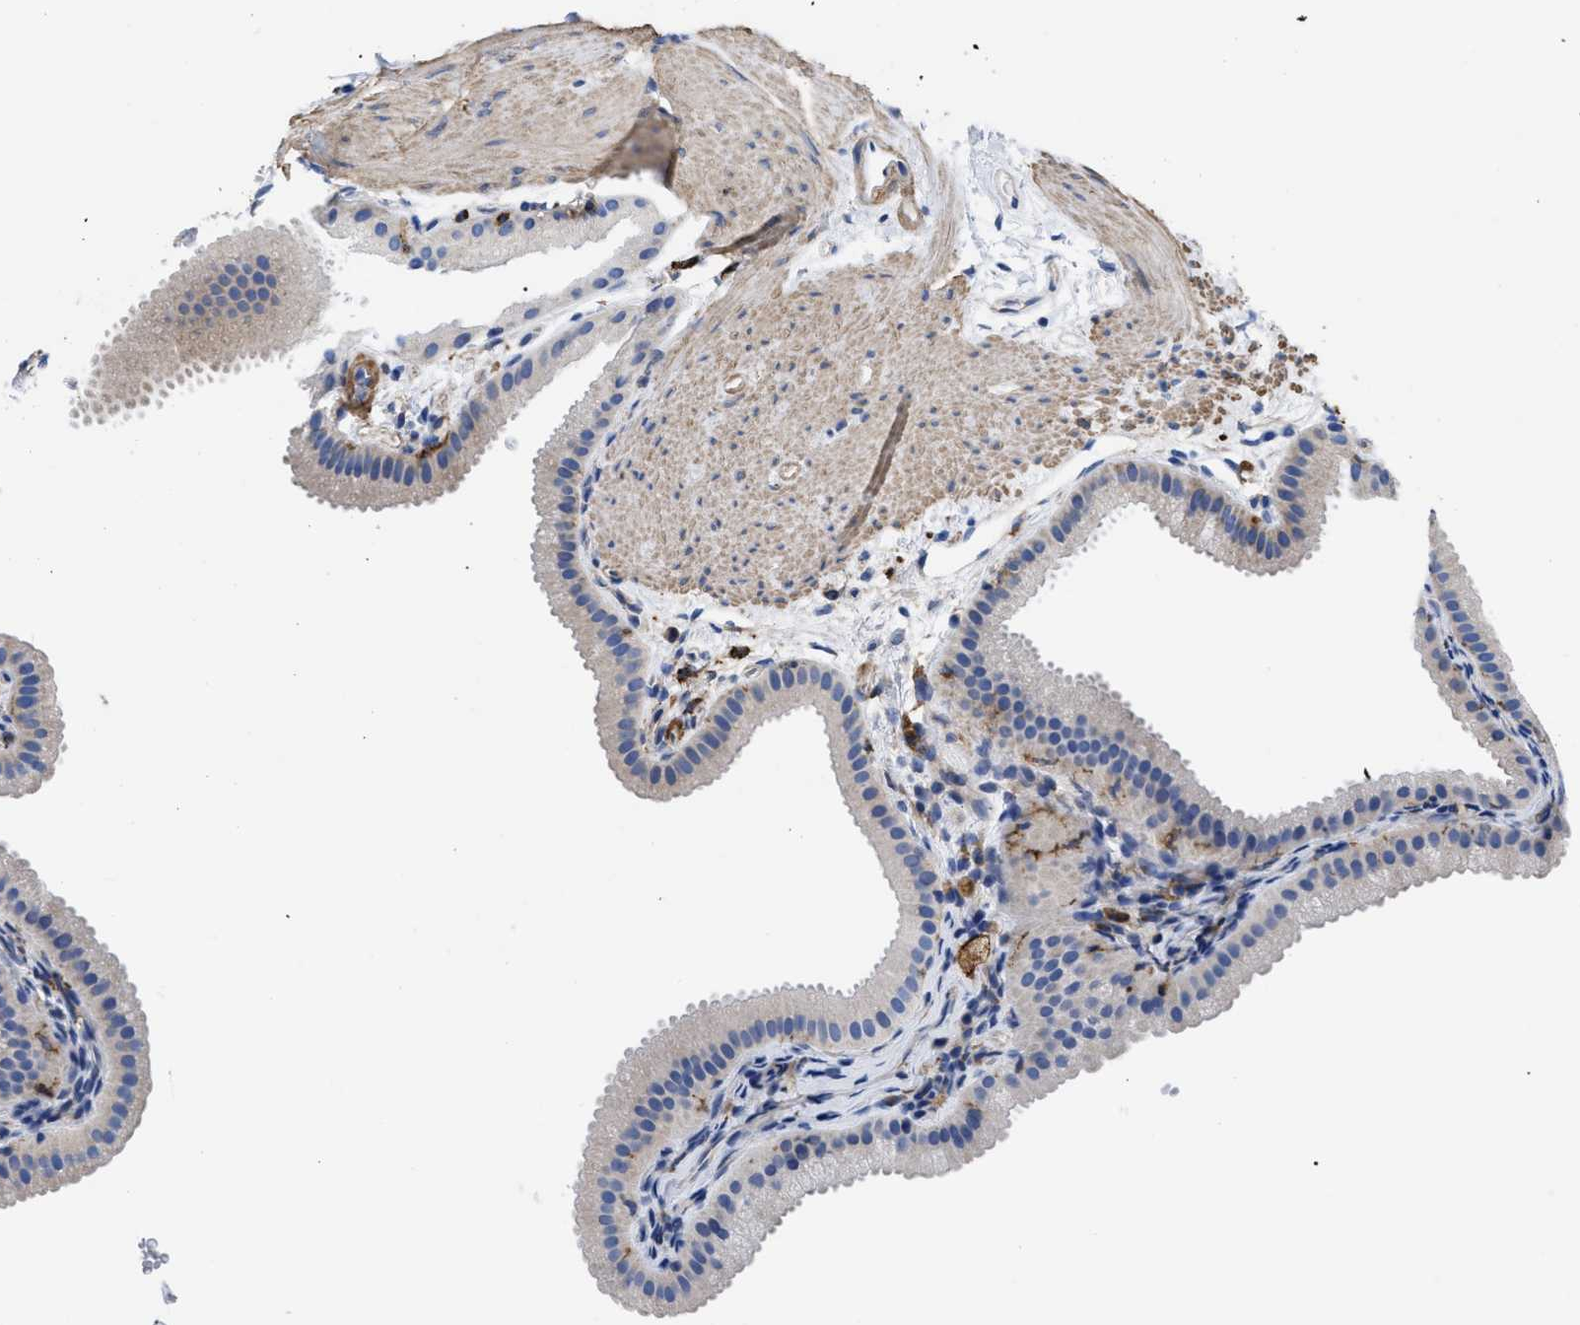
{"staining": {"intensity": "negative", "quantity": "none", "location": "none"}, "tissue": "gallbladder", "cell_type": "Glandular cells", "image_type": "normal", "snomed": [{"axis": "morphology", "description": "Normal tissue, NOS"}, {"axis": "topography", "description": "Gallbladder"}], "caption": "Immunohistochemistry (IHC) image of unremarkable gallbladder: gallbladder stained with DAB displays no significant protein positivity in glandular cells.", "gene": "HLA", "patient": {"sex": "female", "age": 64}}